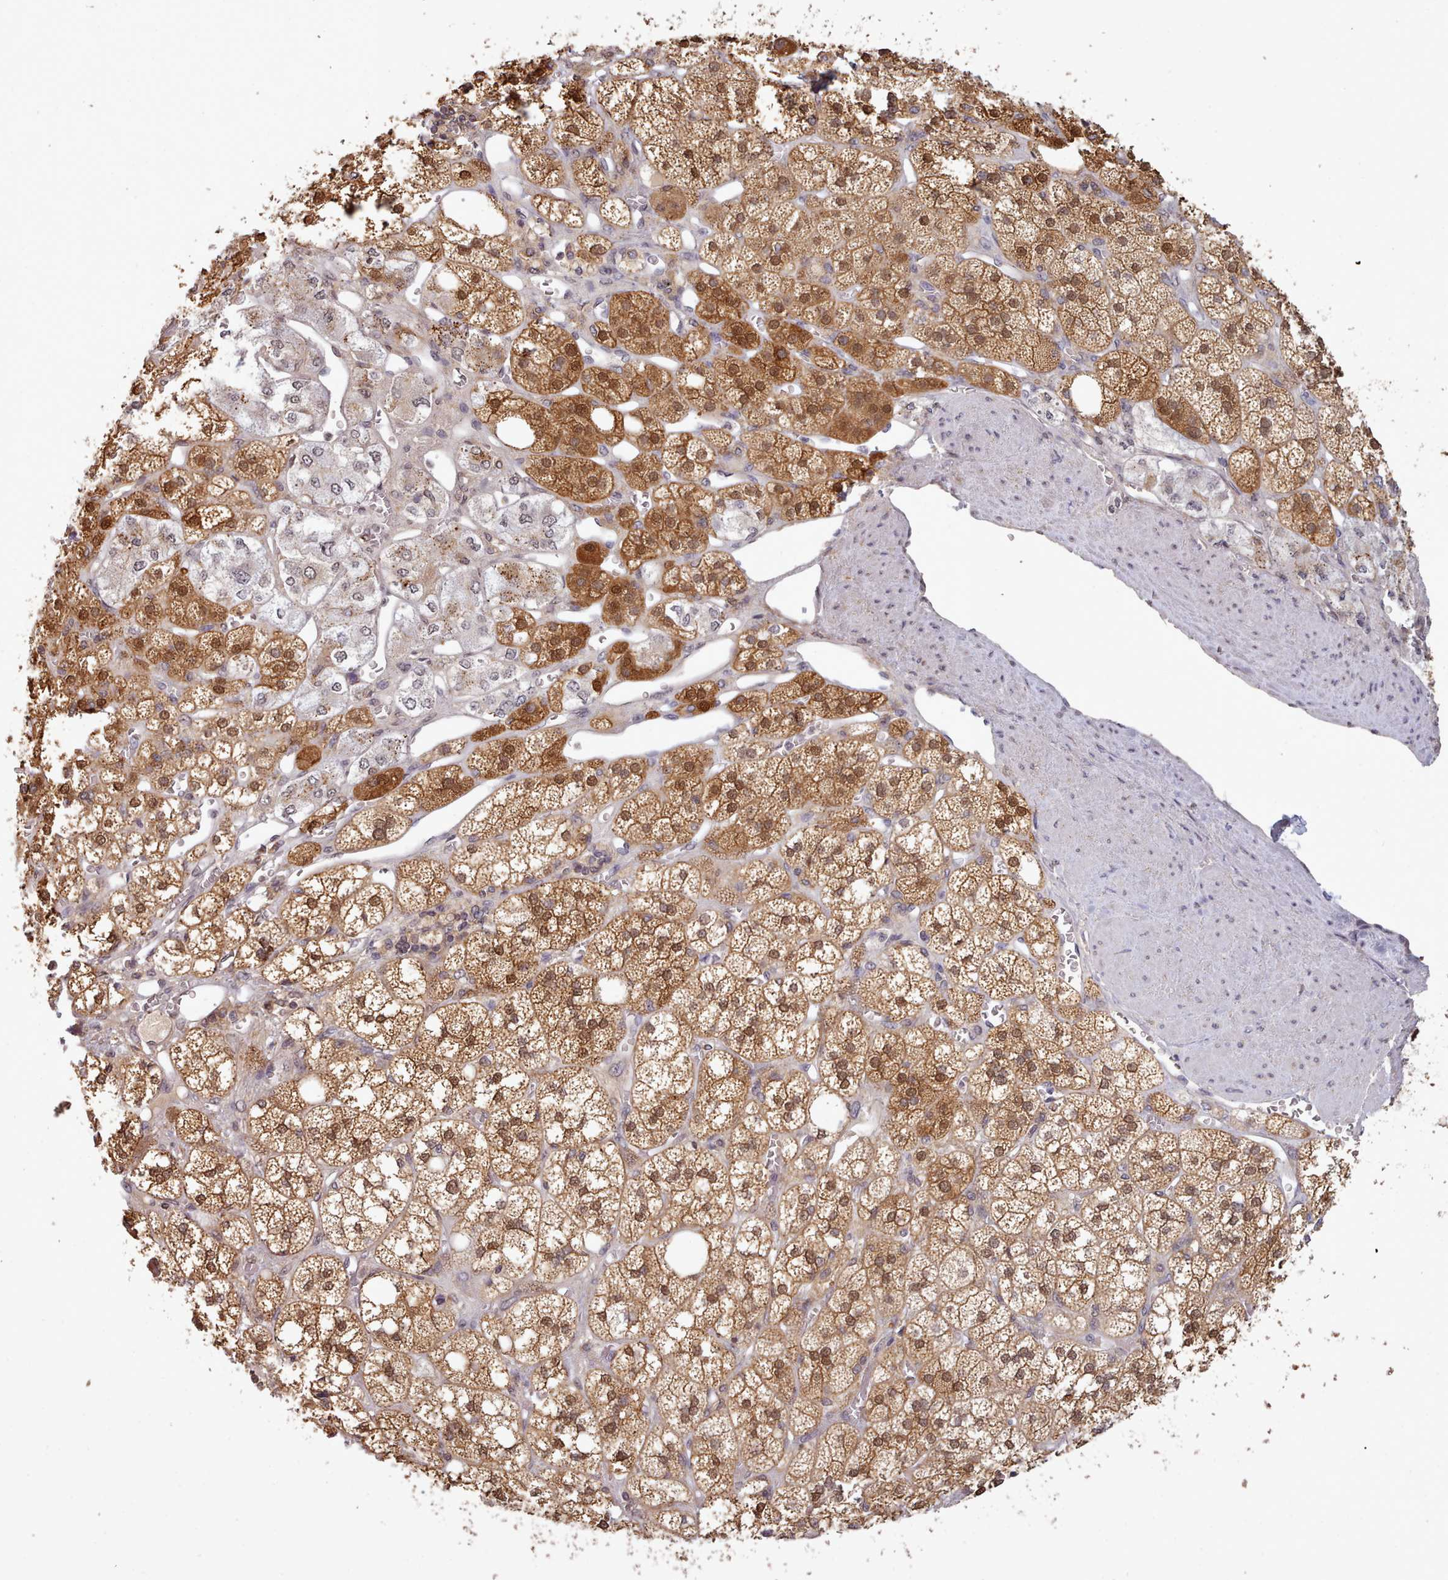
{"staining": {"intensity": "moderate", "quantity": ">75%", "location": "cytoplasmic/membranous,nuclear"}, "tissue": "adrenal gland", "cell_type": "Glandular cells", "image_type": "normal", "snomed": [{"axis": "morphology", "description": "Normal tissue, NOS"}, {"axis": "topography", "description": "Adrenal gland"}], "caption": "High-magnification brightfield microscopy of normal adrenal gland stained with DAB (brown) and counterstained with hematoxylin (blue). glandular cells exhibit moderate cytoplasmic/membranous,nuclear staining is present in about>75% of cells. (Stains: DAB in brown, nuclei in blue, Microscopy: brightfield microscopy at high magnification).", "gene": "ARL17A", "patient": {"sex": "male", "age": 61}}